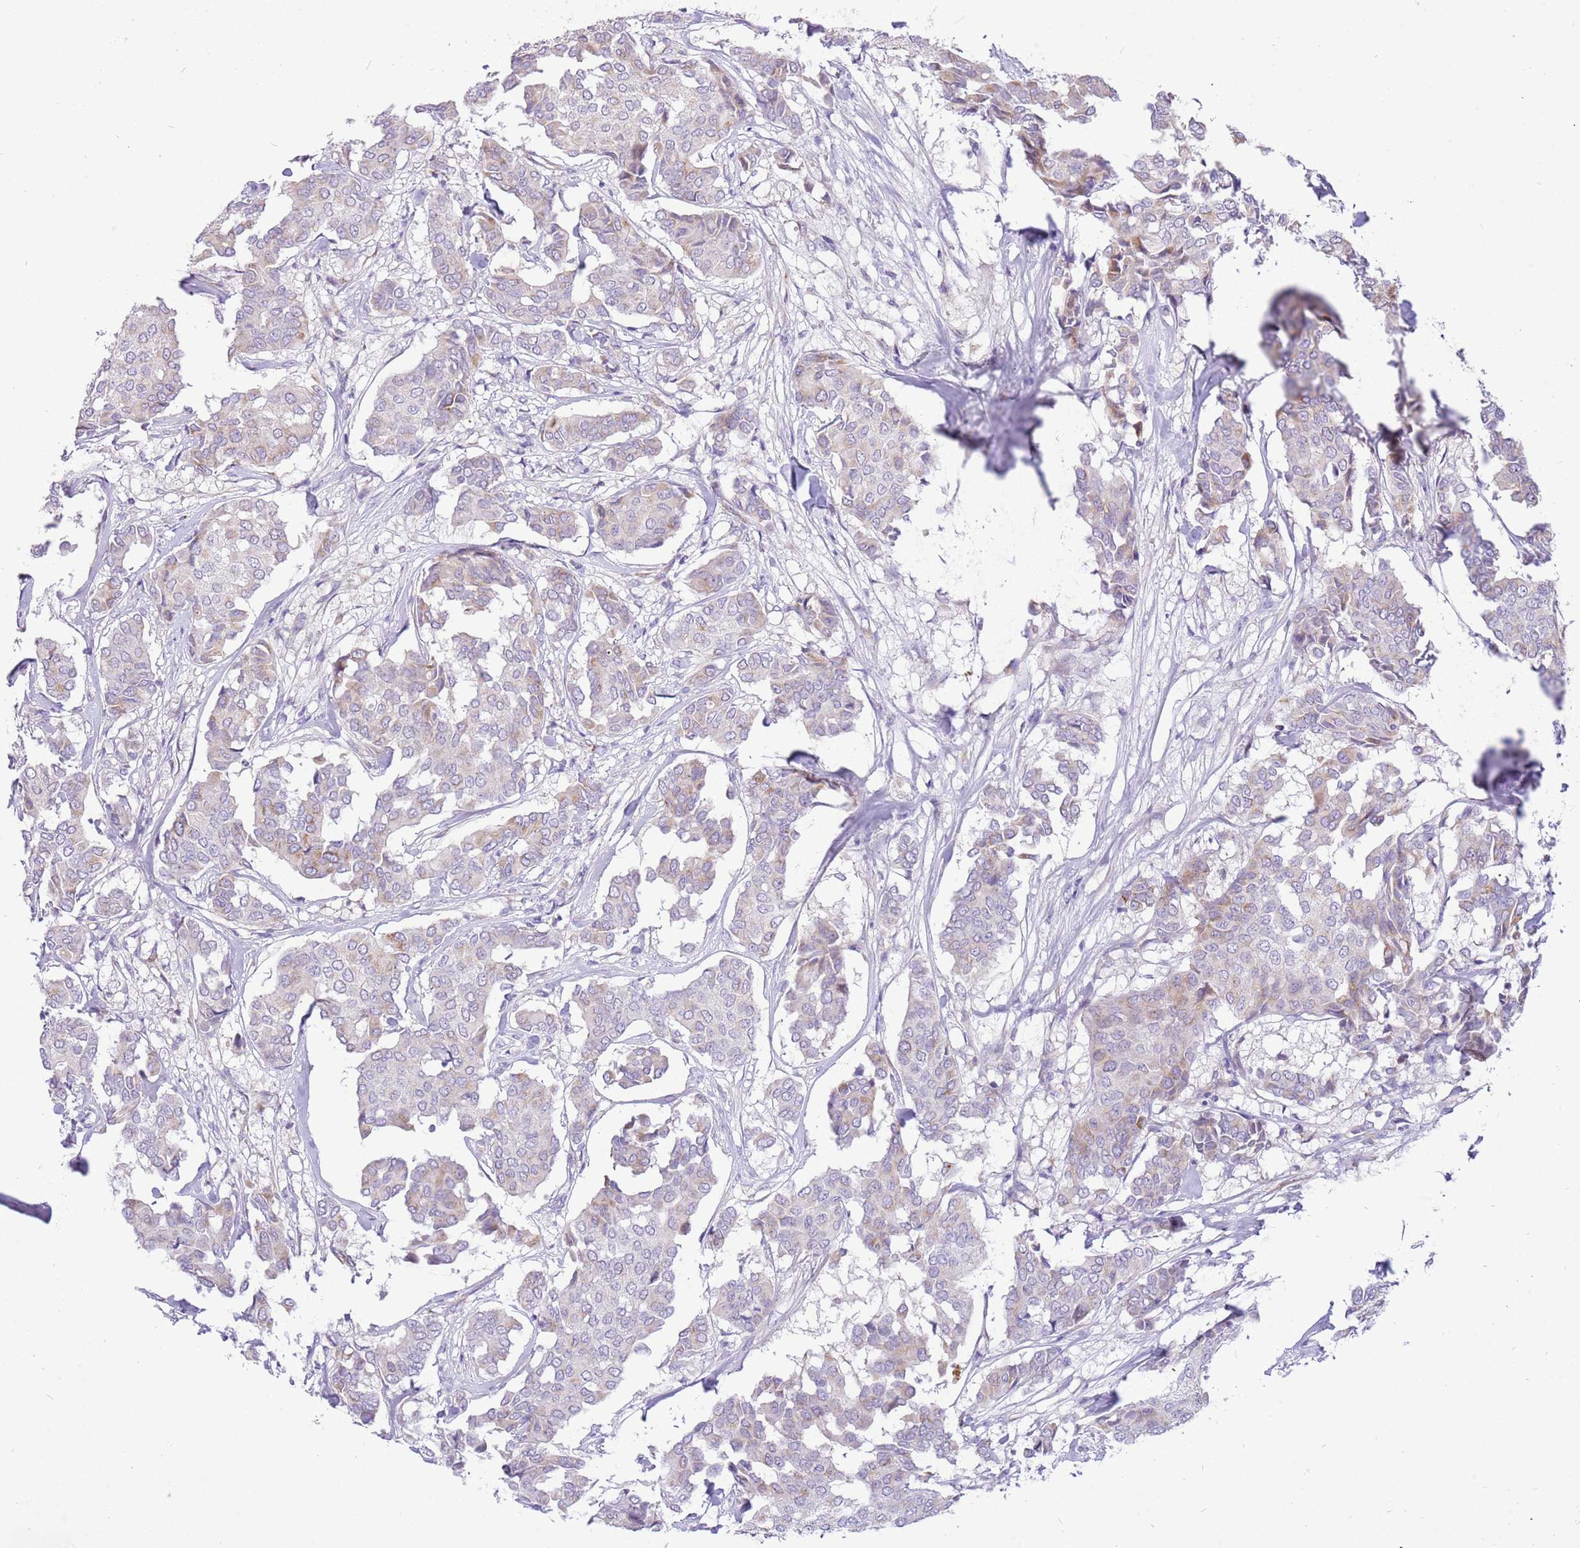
{"staining": {"intensity": "weak", "quantity": "<25%", "location": "cytoplasmic/membranous"}, "tissue": "breast cancer", "cell_type": "Tumor cells", "image_type": "cancer", "snomed": [{"axis": "morphology", "description": "Duct carcinoma"}, {"axis": "topography", "description": "Breast"}], "caption": "DAB immunohistochemical staining of human breast cancer exhibits no significant expression in tumor cells. (DAB (3,3'-diaminobenzidine) immunohistochemistry (IHC), high magnification).", "gene": "COX17", "patient": {"sex": "female", "age": 75}}